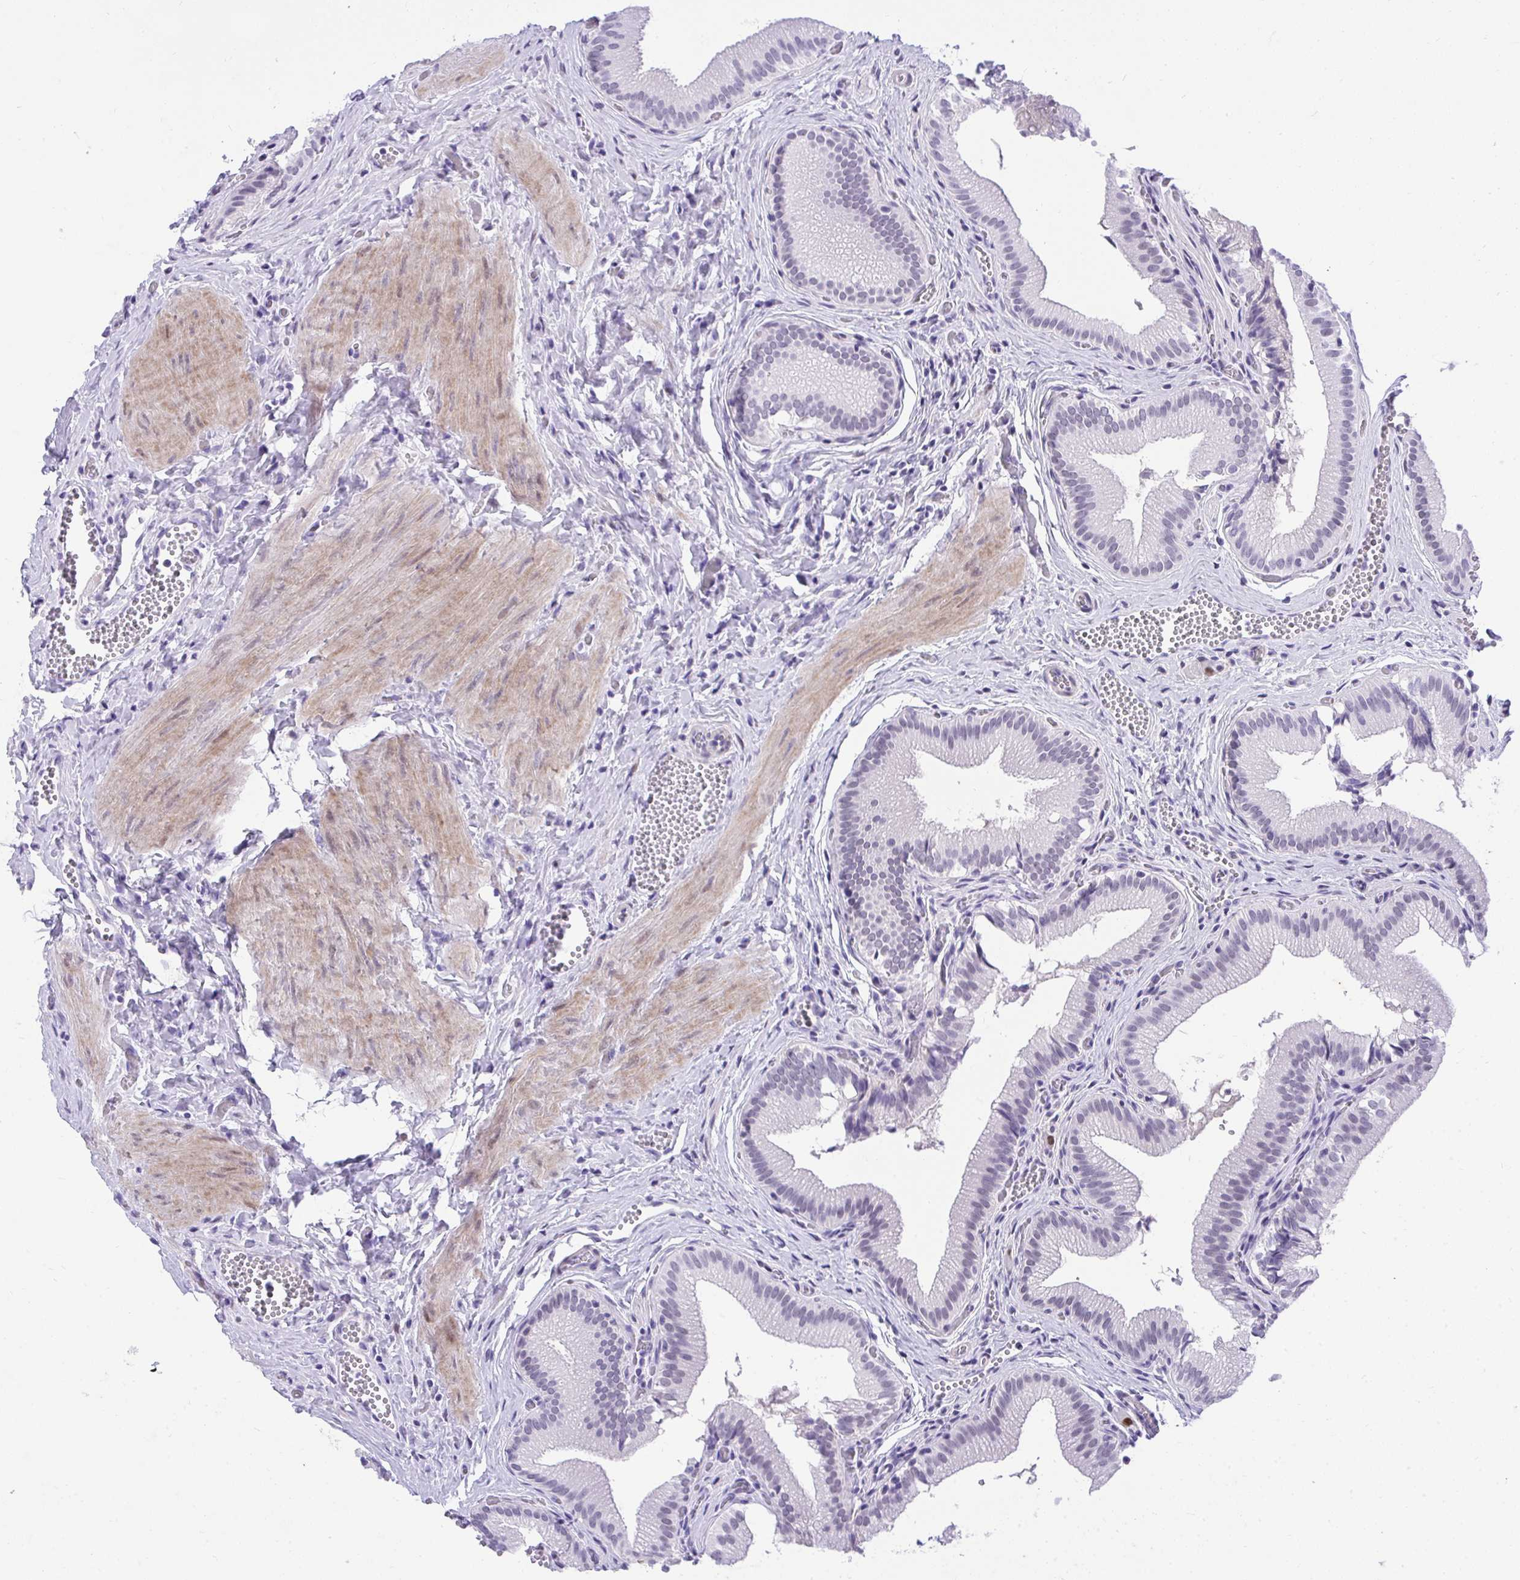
{"staining": {"intensity": "negative", "quantity": "none", "location": "none"}, "tissue": "gallbladder", "cell_type": "Glandular cells", "image_type": "normal", "snomed": [{"axis": "morphology", "description": "Normal tissue, NOS"}, {"axis": "topography", "description": "Gallbladder"}], "caption": "Unremarkable gallbladder was stained to show a protein in brown. There is no significant expression in glandular cells. (Immunohistochemistry, brightfield microscopy, high magnification).", "gene": "KLK1", "patient": {"sex": "male", "age": 17}}